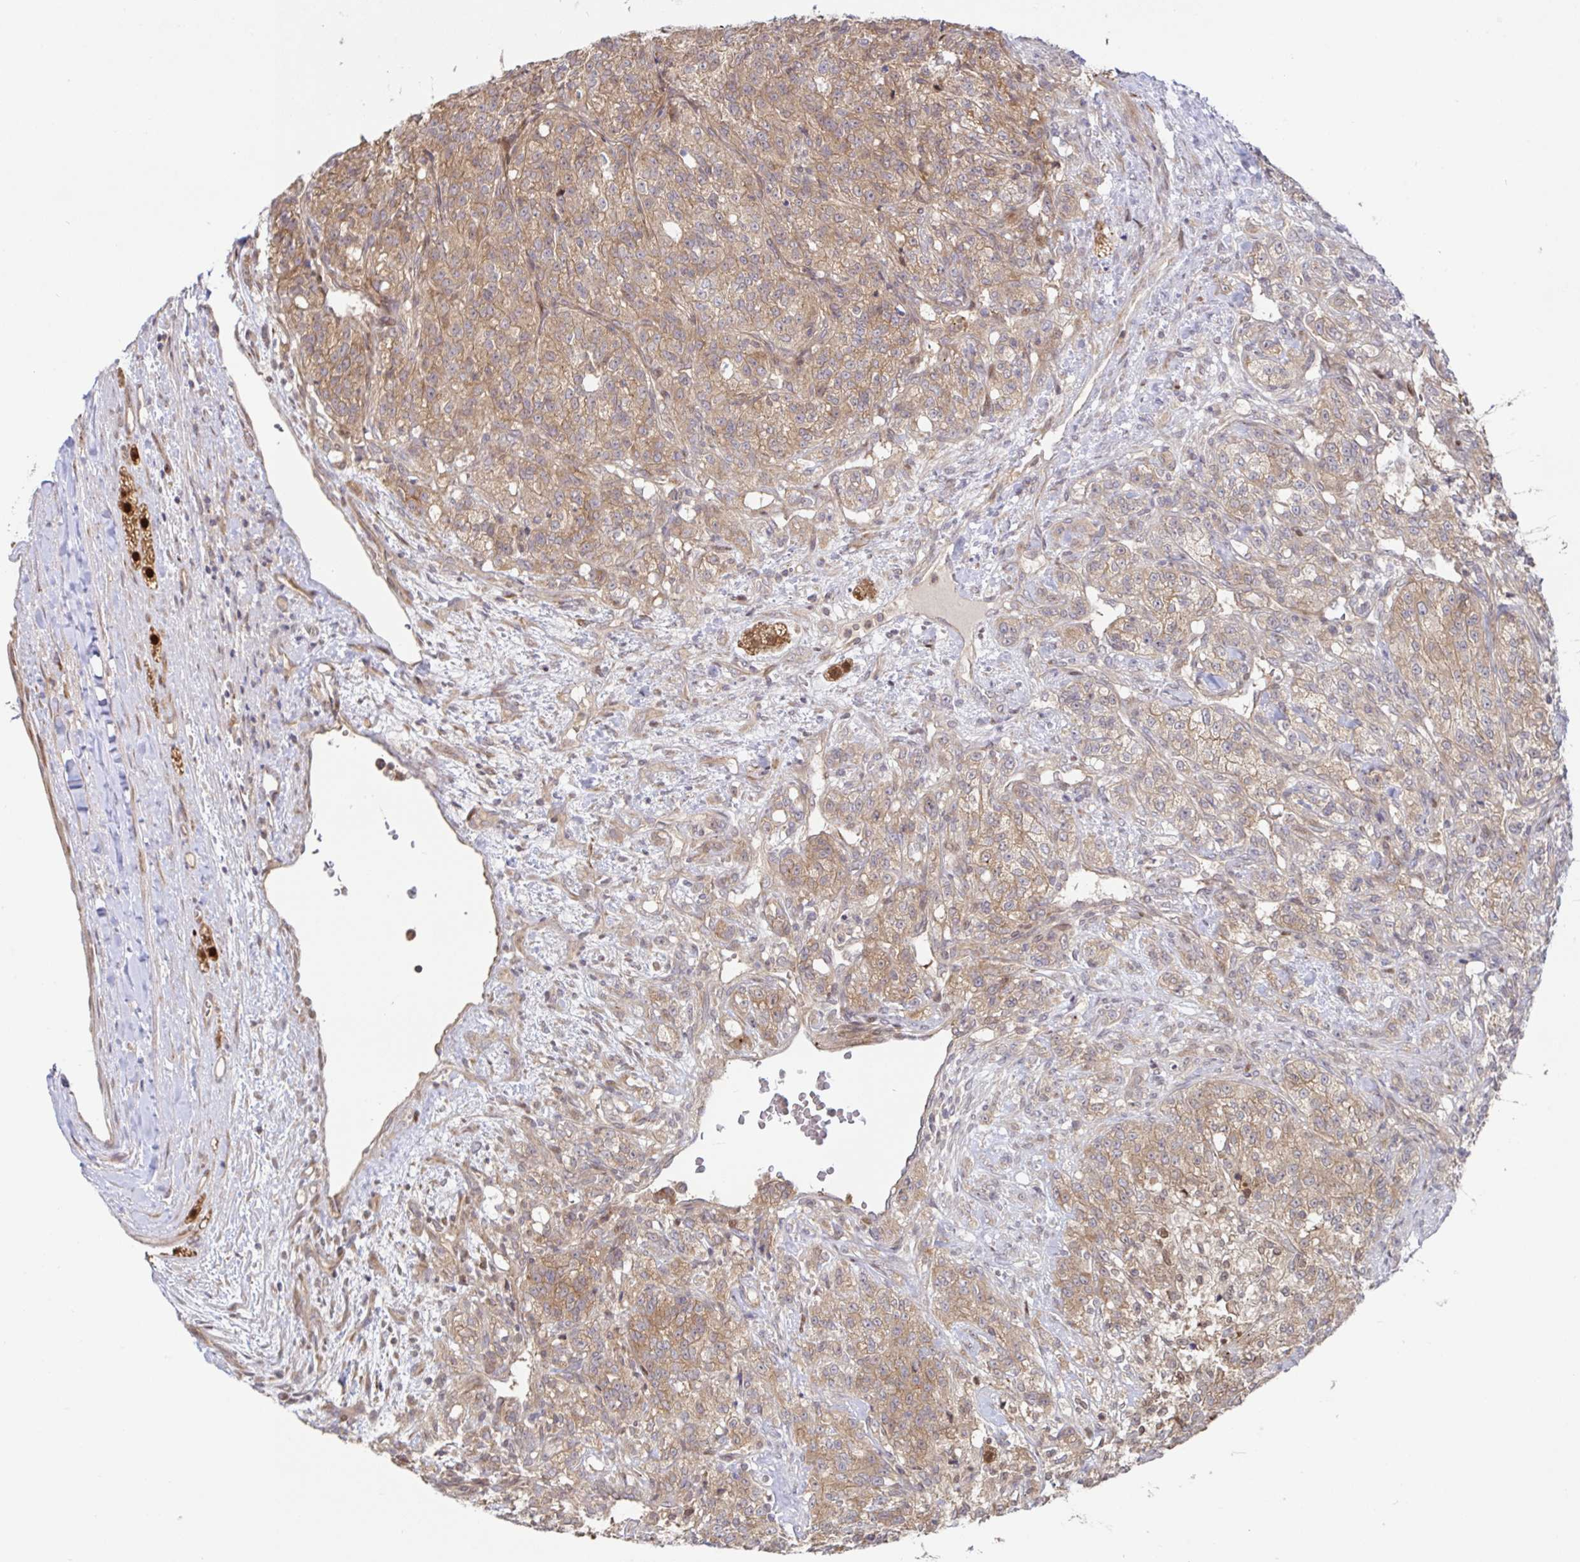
{"staining": {"intensity": "weak", "quantity": ">75%", "location": "cytoplasmic/membranous"}, "tissue": "renal cancer", "cell_type": "Tumor cells", "image_type": "cancer", "snomed": [{"axis": "morphology", "description": "Adenocarcinoma, NOS"}, {"axis": "topography", "description": "Kidney"}], "caption": "Approximately >75% of tumor cells in adenocarcinoma (renal) exhibit weak cytoplasmic/membranous protein expression as visualized by brown immunohistochemical staining.", "gene": "AACS", "patient": {"sex": "female", "age": 63}}